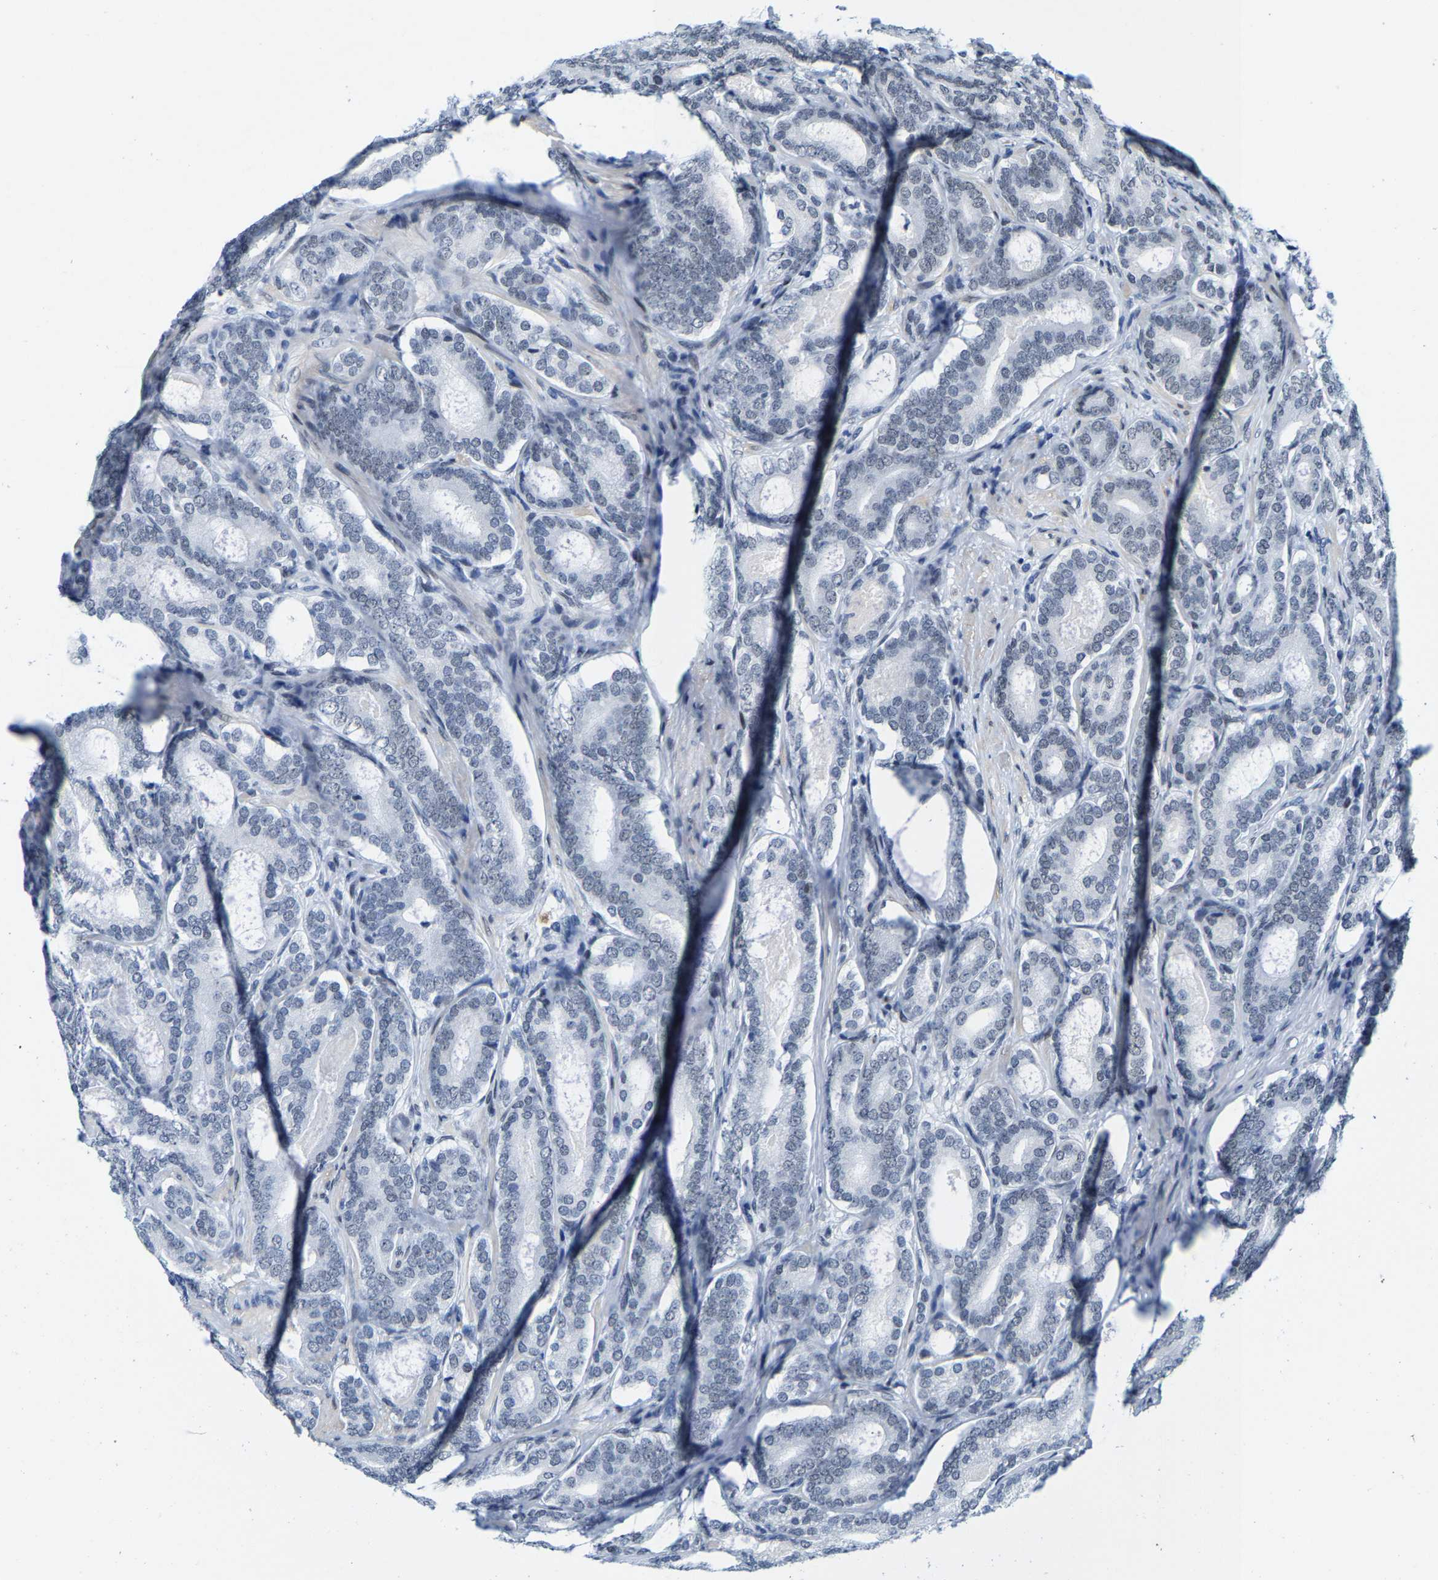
{"staining": {"intensity": "negative", "quantity": "none", "location": "none"}, "tissue": "prostate cancer", "cell_type": "Tumor cells", "image_type": "cancer", "snomed": [{"axis": "morphology", "description": "Adenocarcinoma, High grade"}, {"axis": "topography", "description": "Prostate"}], "caption": "Prostate cancer stained for a protein using IHC displays no expression tumor cells.", "gene": "SETD1B", "patient": {"sex": "male", "age": 60}}